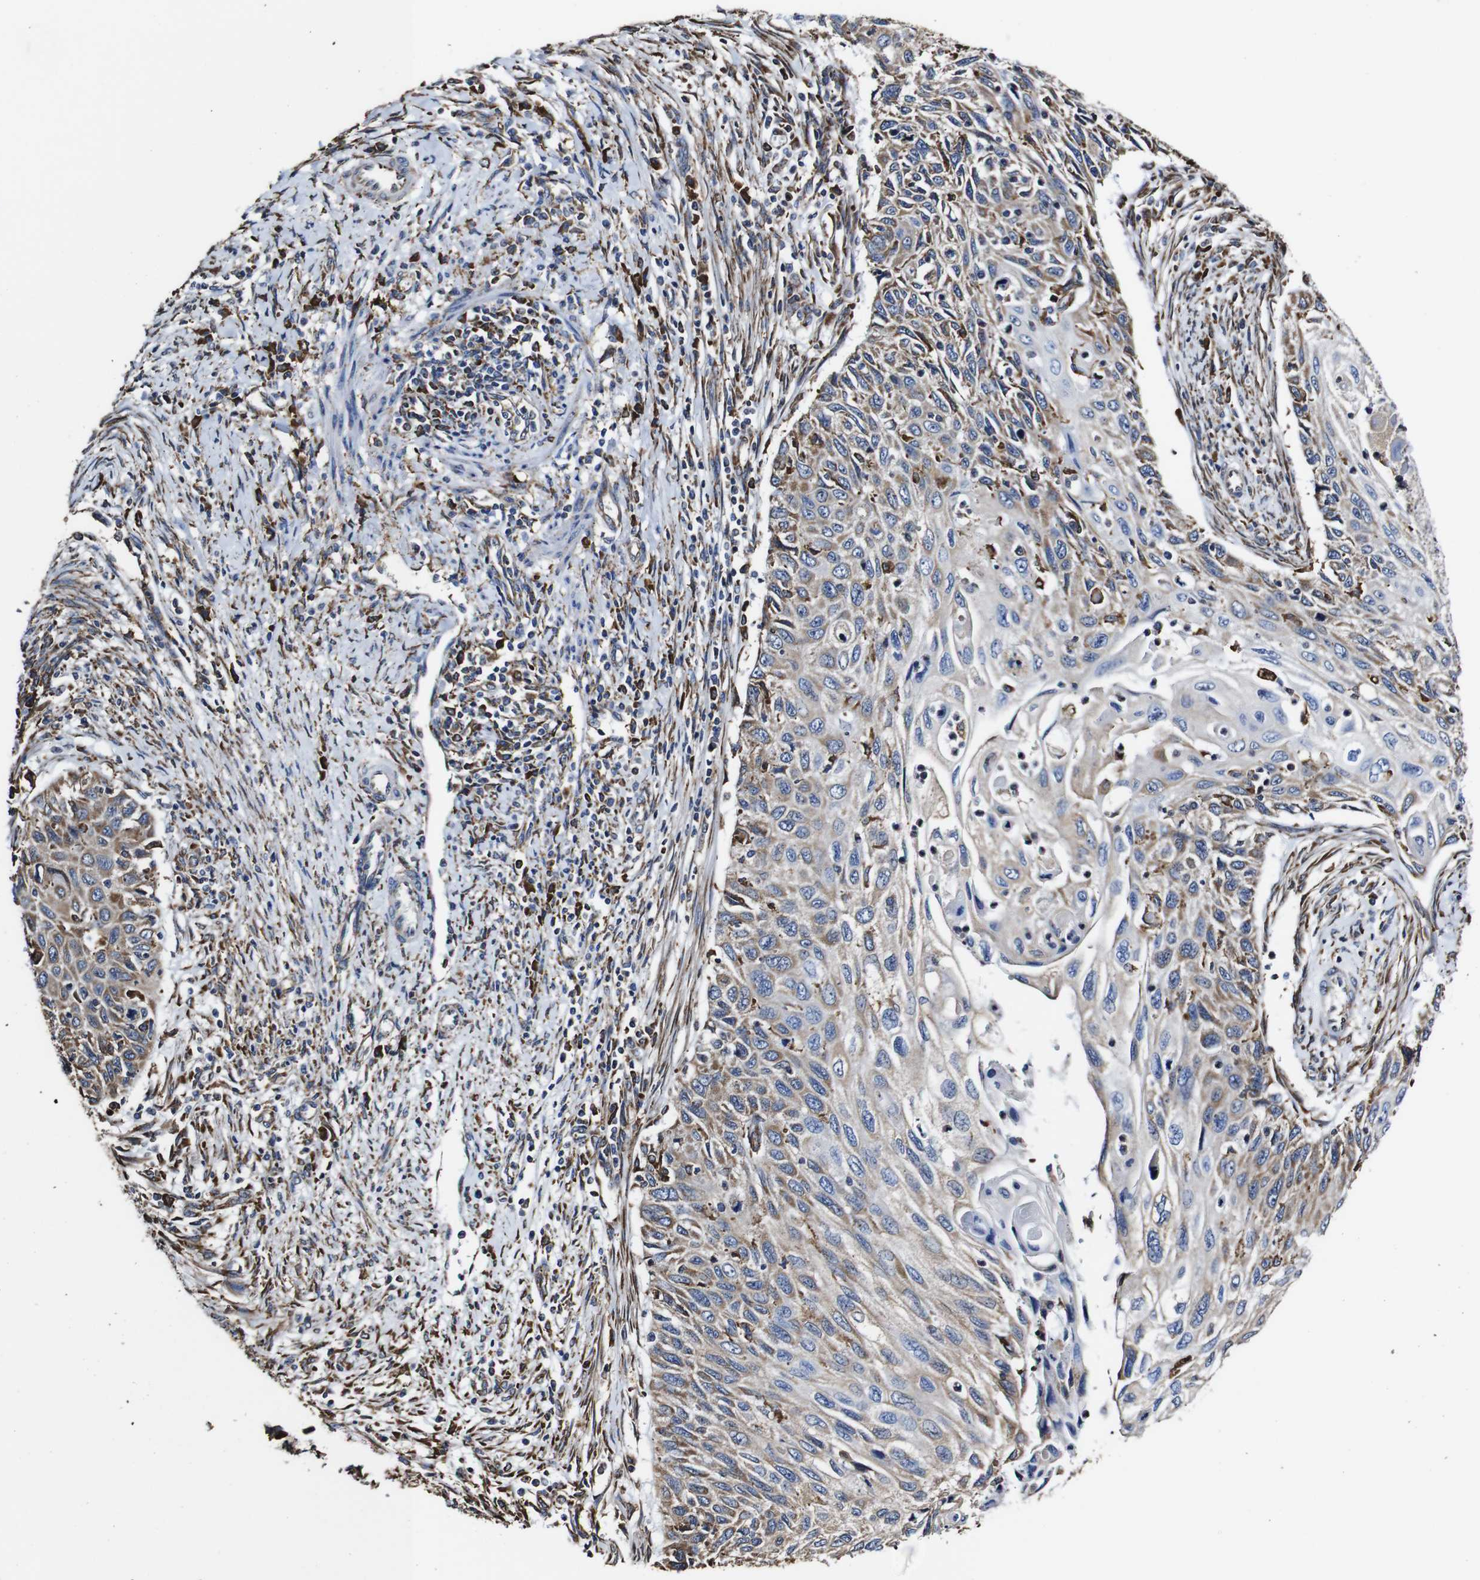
{"staining": {"intensity": "weak", "quantity": ">75%", "location": "cytoplasmic/membranous"}, "tissue": "cervical cancer", "cell_type": "Tumor cells", "image_type": "cancer", "snomed": [{"axis": "morphology", "description": "Squamous cell carcinoma, NOS"}, {"axis": "topography", "description": "Cervix"}], "caption": "Cervical squamous cell carcinoma stained with a protein marker shows weak staining in tumor cells.", "gene": "PPIB", "patient": {"sex": "female", "age": 70}}